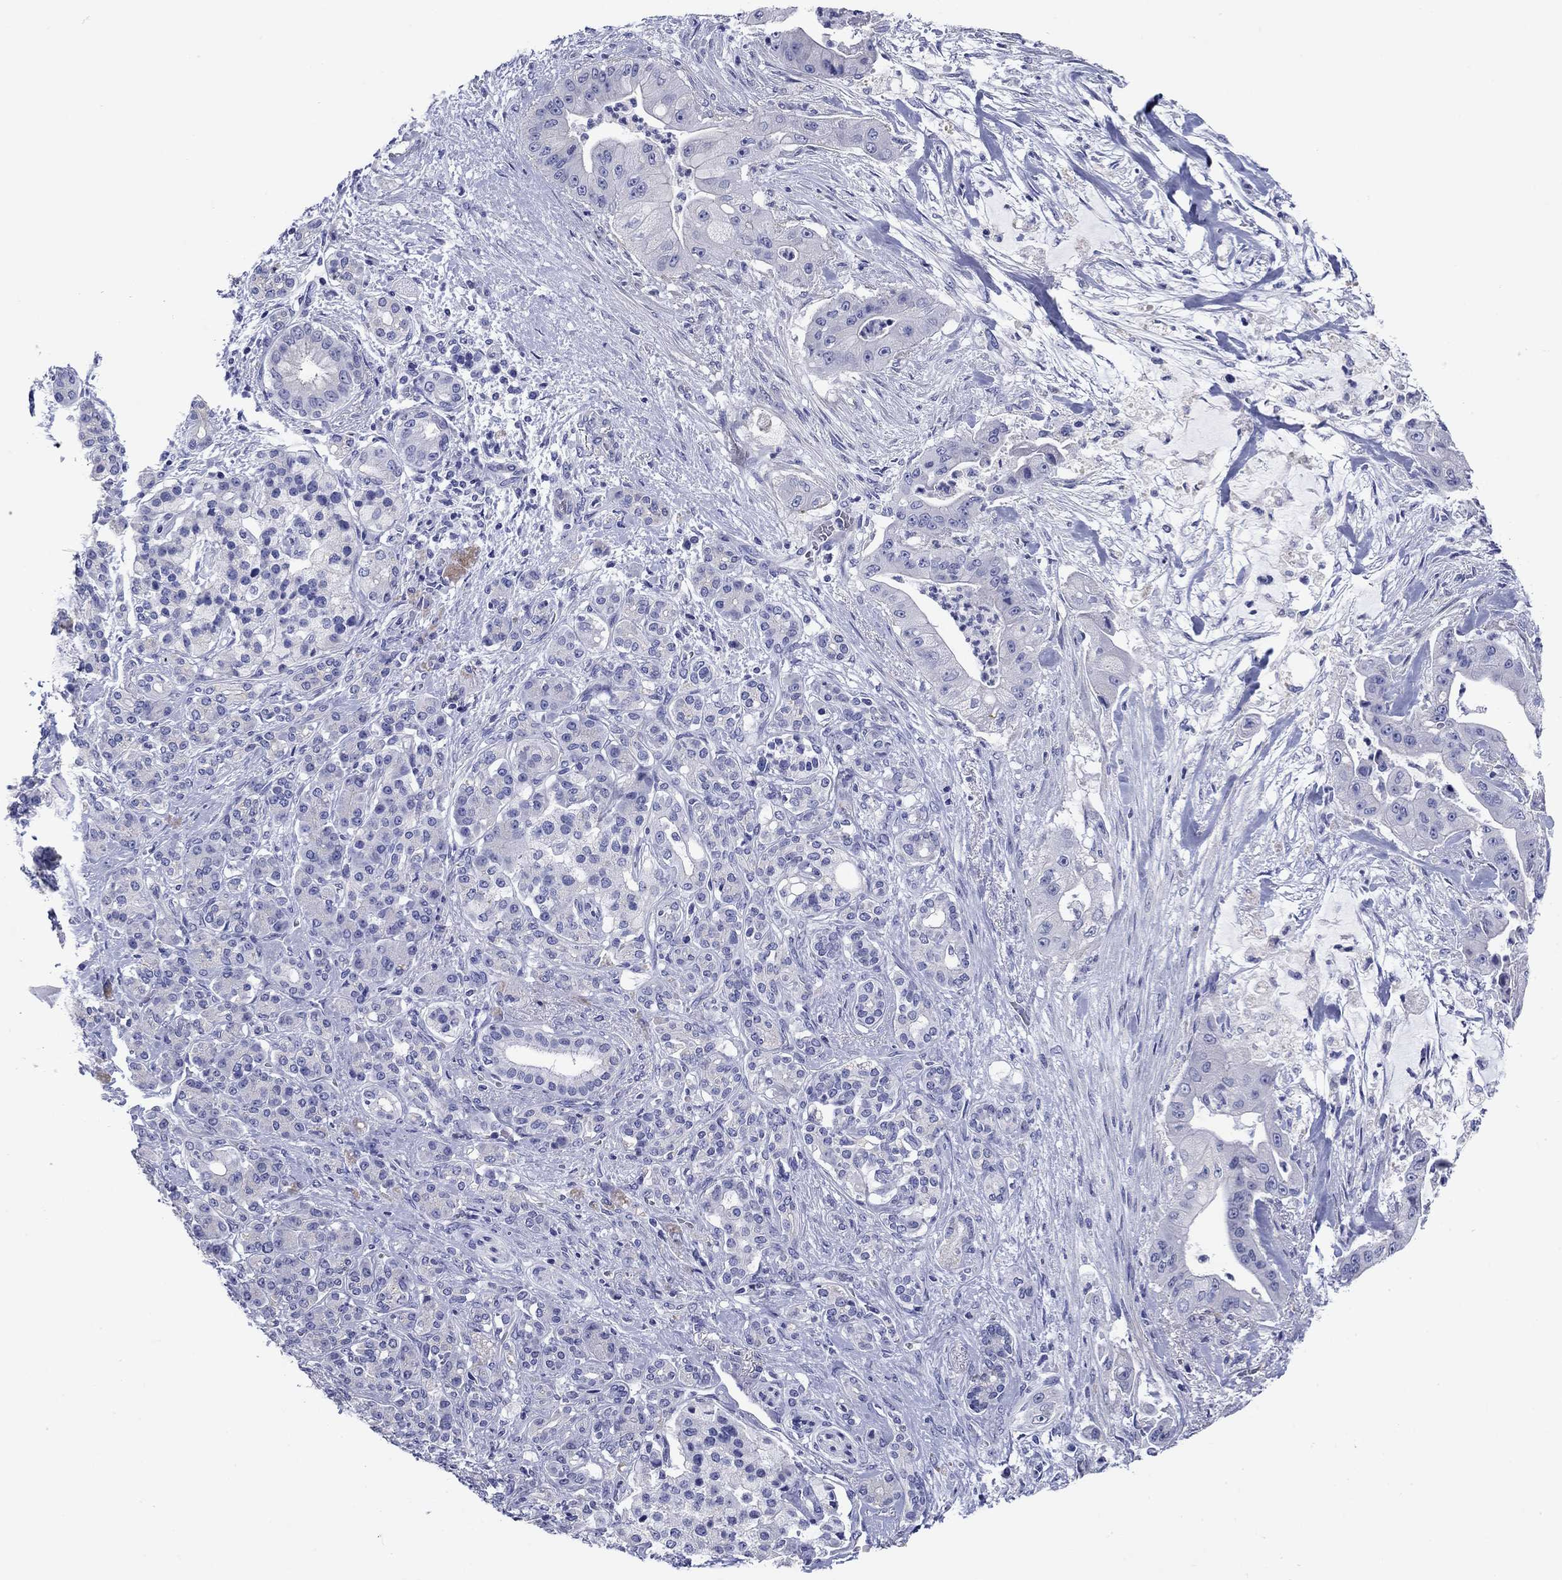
{"staining": {"intensity": "negative", "quantity": "none", "location": "none"}, "tissue": "pancreatic cancer", "cell_type": "Tumor cells", "image_type": "cancer", "snomed": [{"axis": "morphology", "description": "Normal tissue, NOS"}, {"axis": "morphology", "description": "Inflammation, NOS"}, {"axis": "morphology", "description": "Adenocarcinoma, NOS"}, {"axis": "topography", "description": "Pancreas"}], "caption": "Pancreatic cancer (adenocarcinoma) was stained to show a protein in brown. There is no significant staining in tumor cells. (Brightfield microscopy of DAB (3,3'-diaminobenzidine) immunohistochemistry (IHC) at high magnification).", "gene": "PRKCG", "patient": {"sex": "male", "age": 57}}